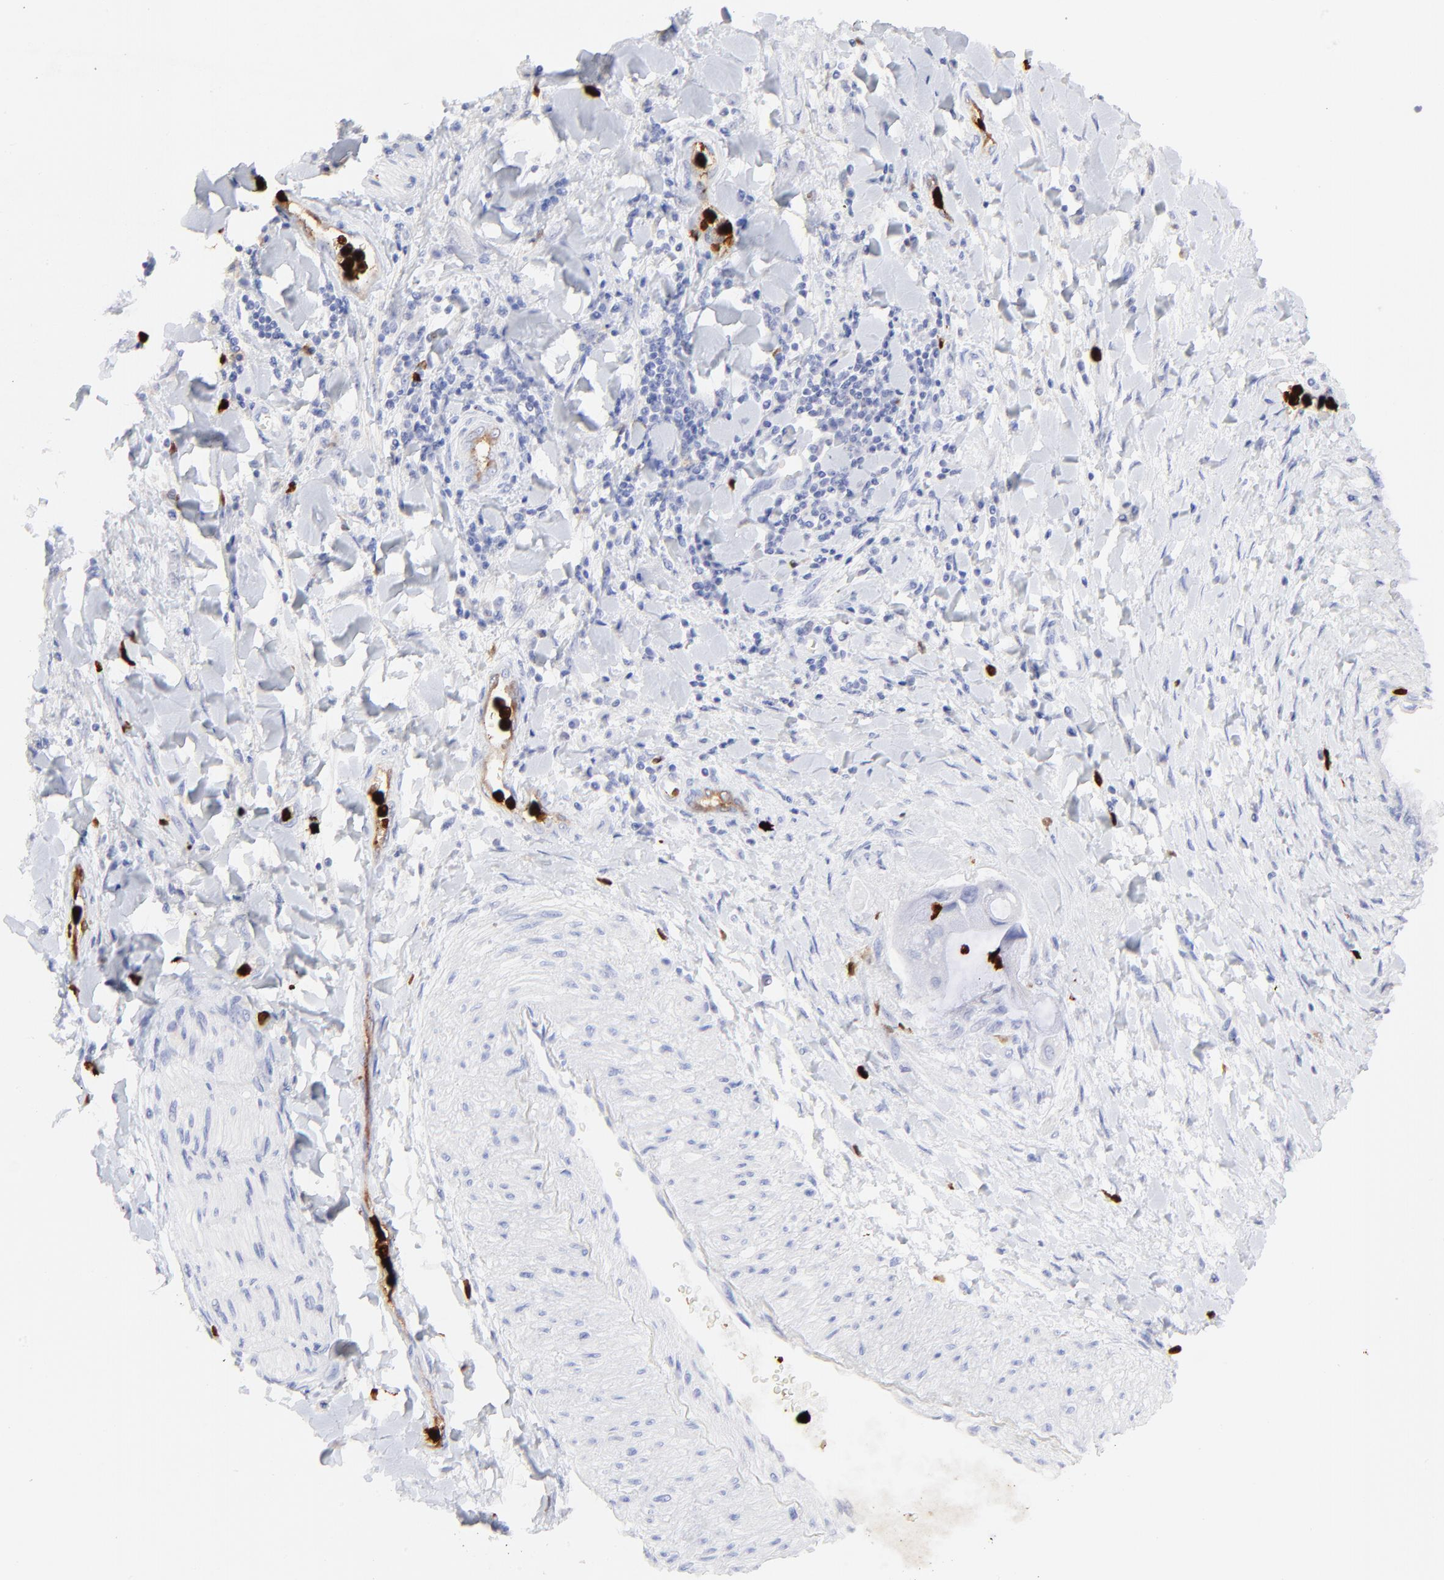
{"staining": {"intensity": "negative", "quantity": "none", "location": "none"}, "tissue": "adipose tissue", "cell_type": "Adipocytes", "image_type": "normal", "snomed": [{"axis": "morphology", "description": "Normal tissue, NOS"}, {"axis": "morphology", "description": "Cholangiocarcinoma"}, {"axis": "topography", "description": "Liver"}, {"axis": "topography", "description": "Peripheral nerve tissue"}], "caption": "DAB immunohistochemical staining of unremarkable human adipose tissue demonstrates no significant staining in adipocytes. (DAB (3,3'-diaminobenzidine) immunohistochemistry, high magnification).", "gene": "S100A12", "patient": {"sex": "male", "age": 50}}